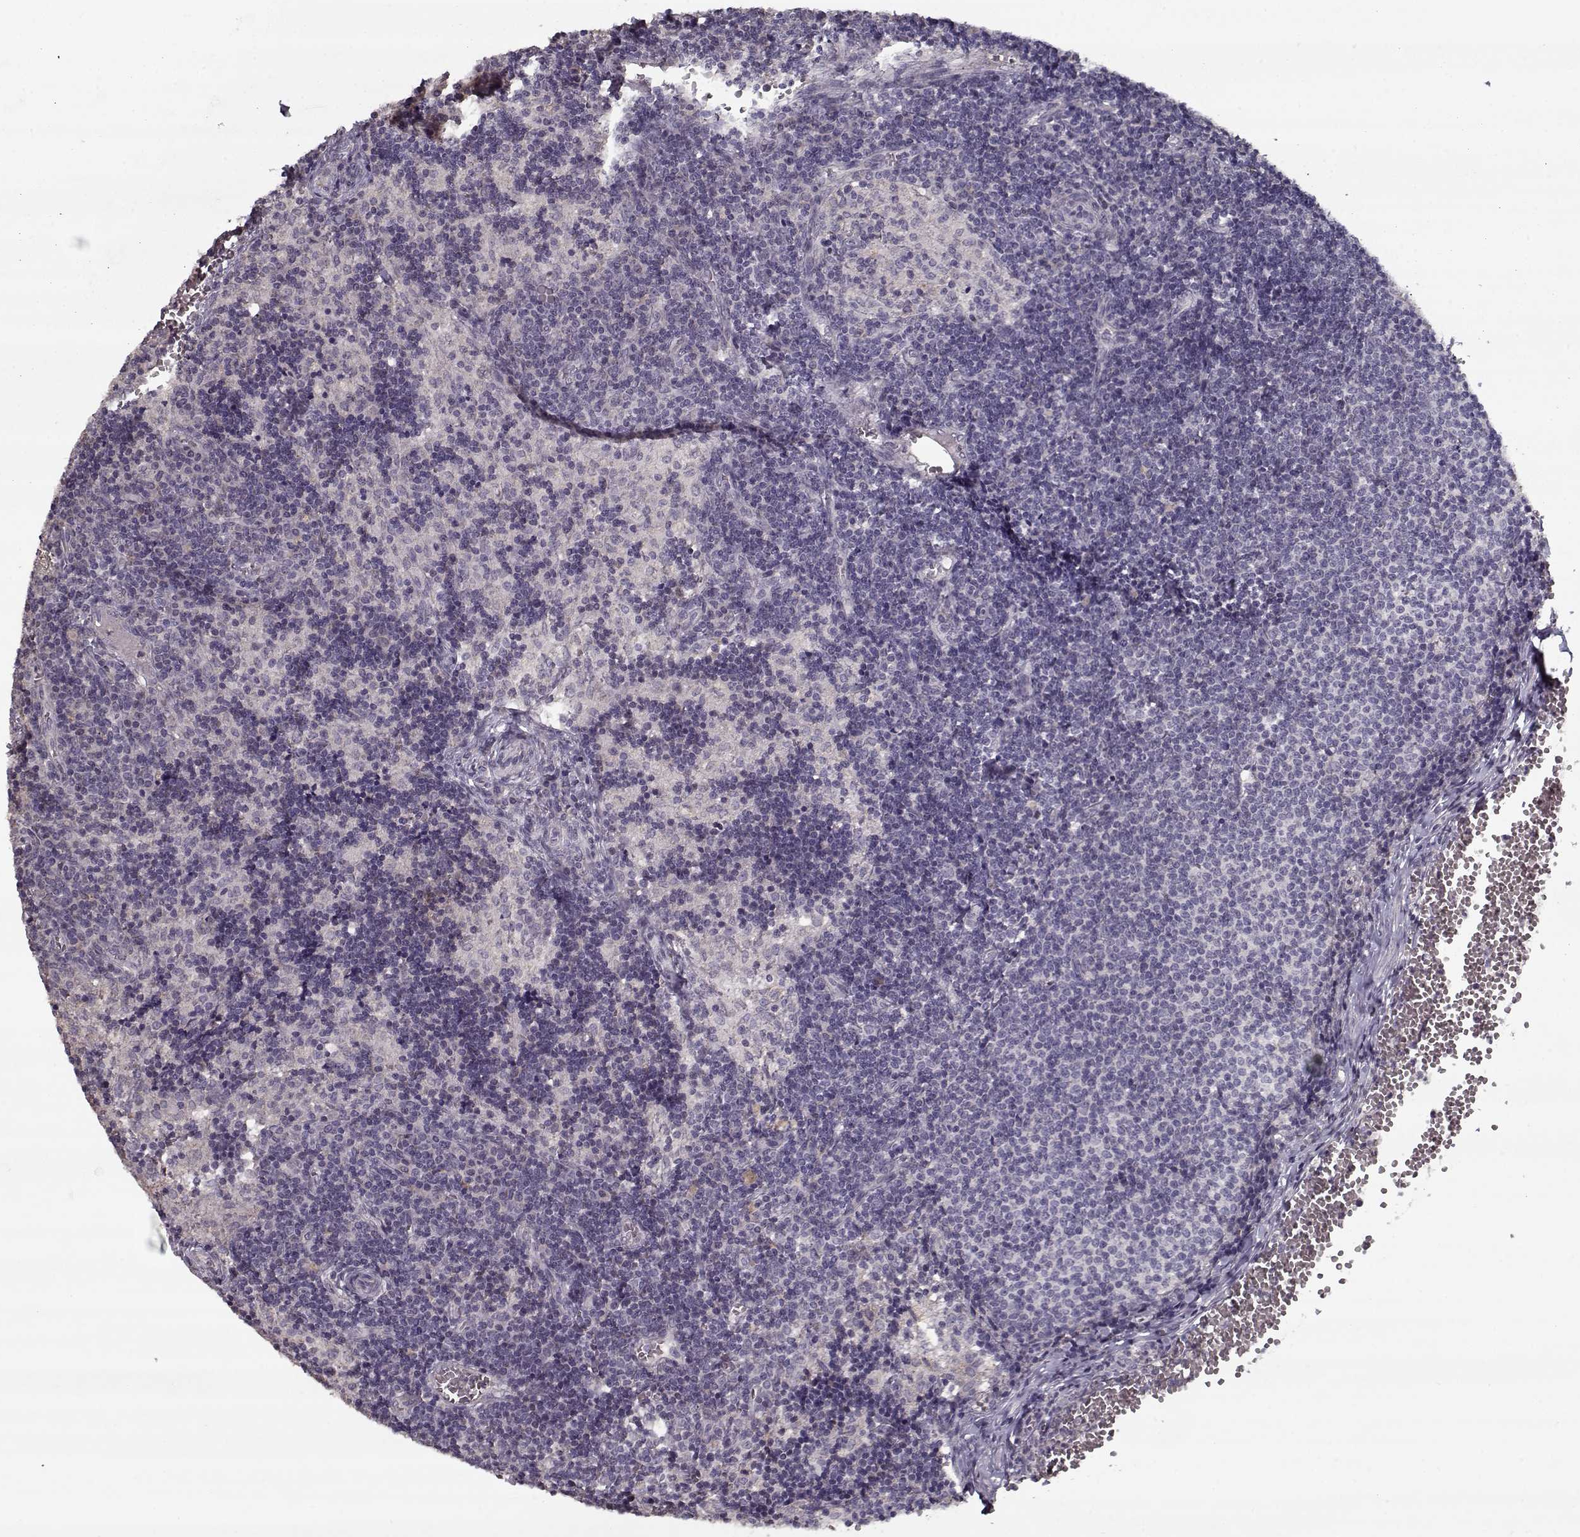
{"staining": {"intensity": "negative", "quantity": "none", "location": "none"}, "tissue": "lymph node", "cell_type": "Germinal center cells", "image_type": "normal", "snomed": [{"axis": "morphology", "description": "Normal tissue, NOS"}, {"axis": "topography", "description": "Lymph node"}], "caption": "High power microscopy micrograph of an immunohistochemistry micrograph of unremarkable lymph node, revealing no significant staining in germinal center cells.", "gene": "LAMA2", "patient": {"sex": "female", "age": 50}}